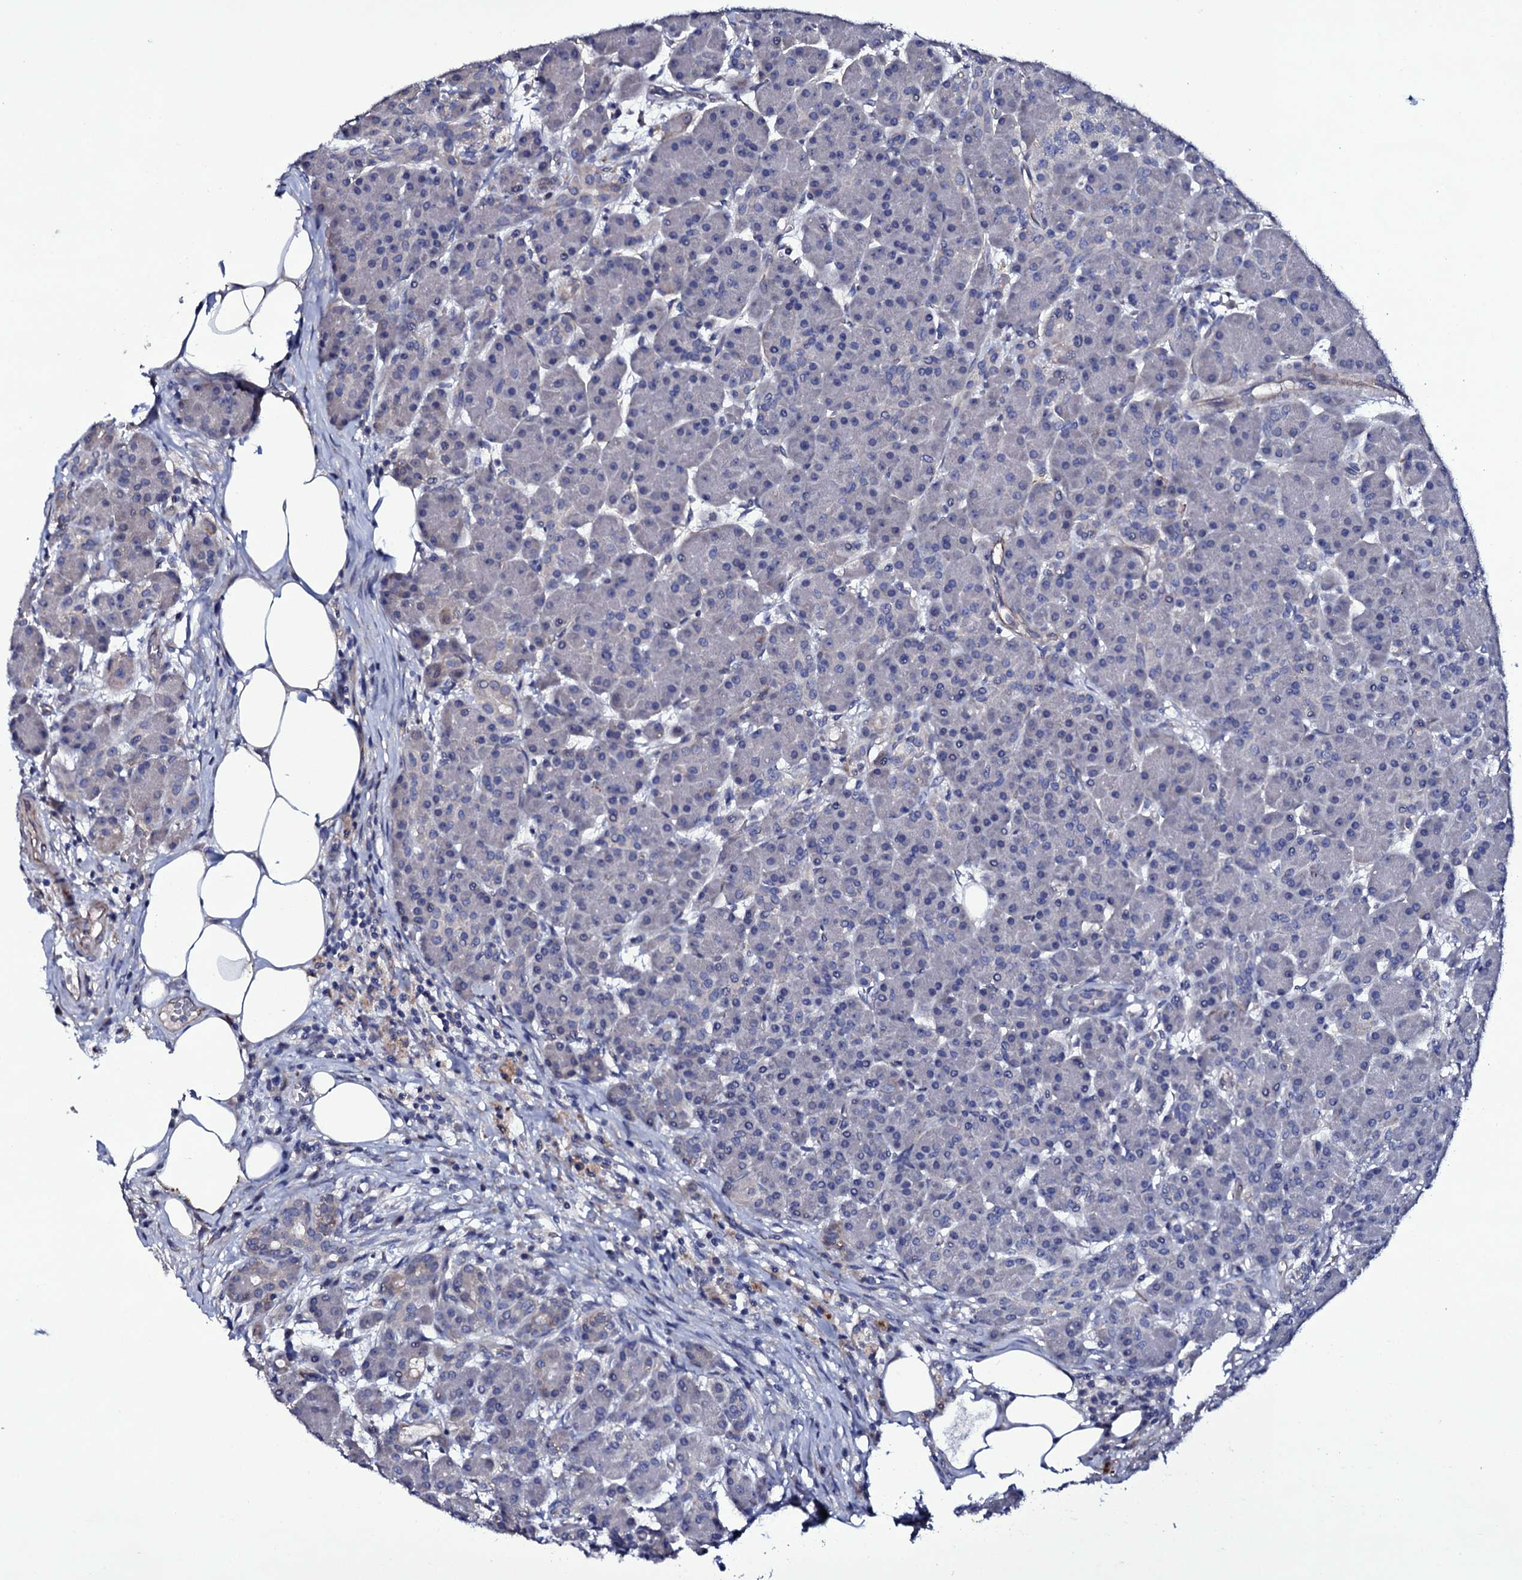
{"staining": {"intensity": "negative", "quantity": "none", "location": "none"}, "tissue": "pancreas", "cell_type": "Exocrine glandular cells", "image_type": "normal", "snomed": [{"axis": "morphology", "description": "Normal tissue, NOS"}, {"axis": "topography", "description": "Pancreas"}], "caption": "Immunohistochemical staining of benign pancreas shows no significant positivity in exocrine glandular cells.", "gene": "BCL2L14", "patient": {"sex": "male", "age": 63}}